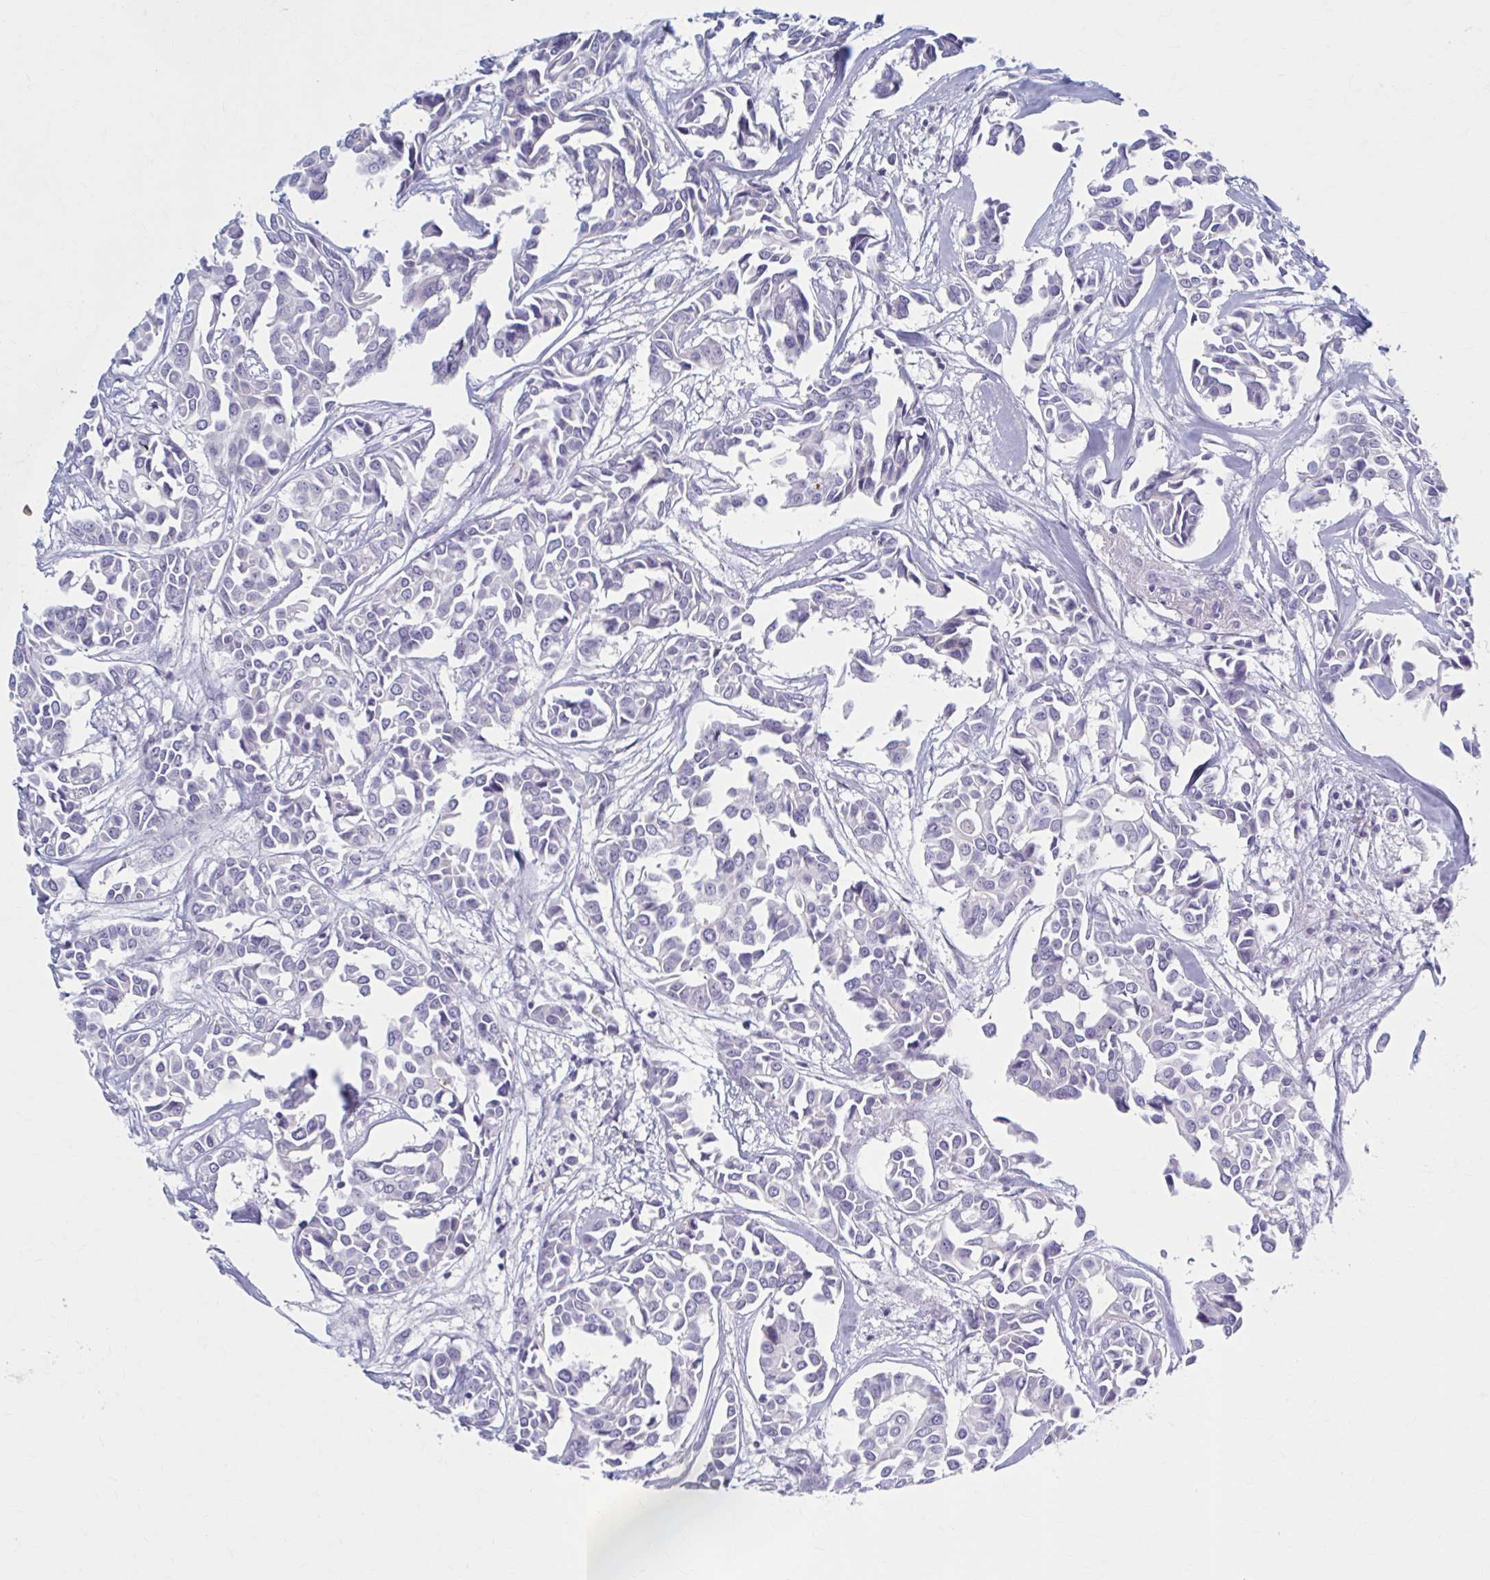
{"staining": {"intensity": "negative", "quantity": "none", "location": "none"}, "tissue": "breast cancer", "cell_type": "Tumor cells", "image_type": "cancer", "snomed": [{"axis": "morphology", "description": "Duct carcinoma"}, {"axis": "topography", "description": "Breast"}], "caption": "Tumor cells show no significant protein staining in breast cancer (invasive ductal carcinoma).", "gene": "CCDC105", "patient": {"sex": "female", "age": 54}}